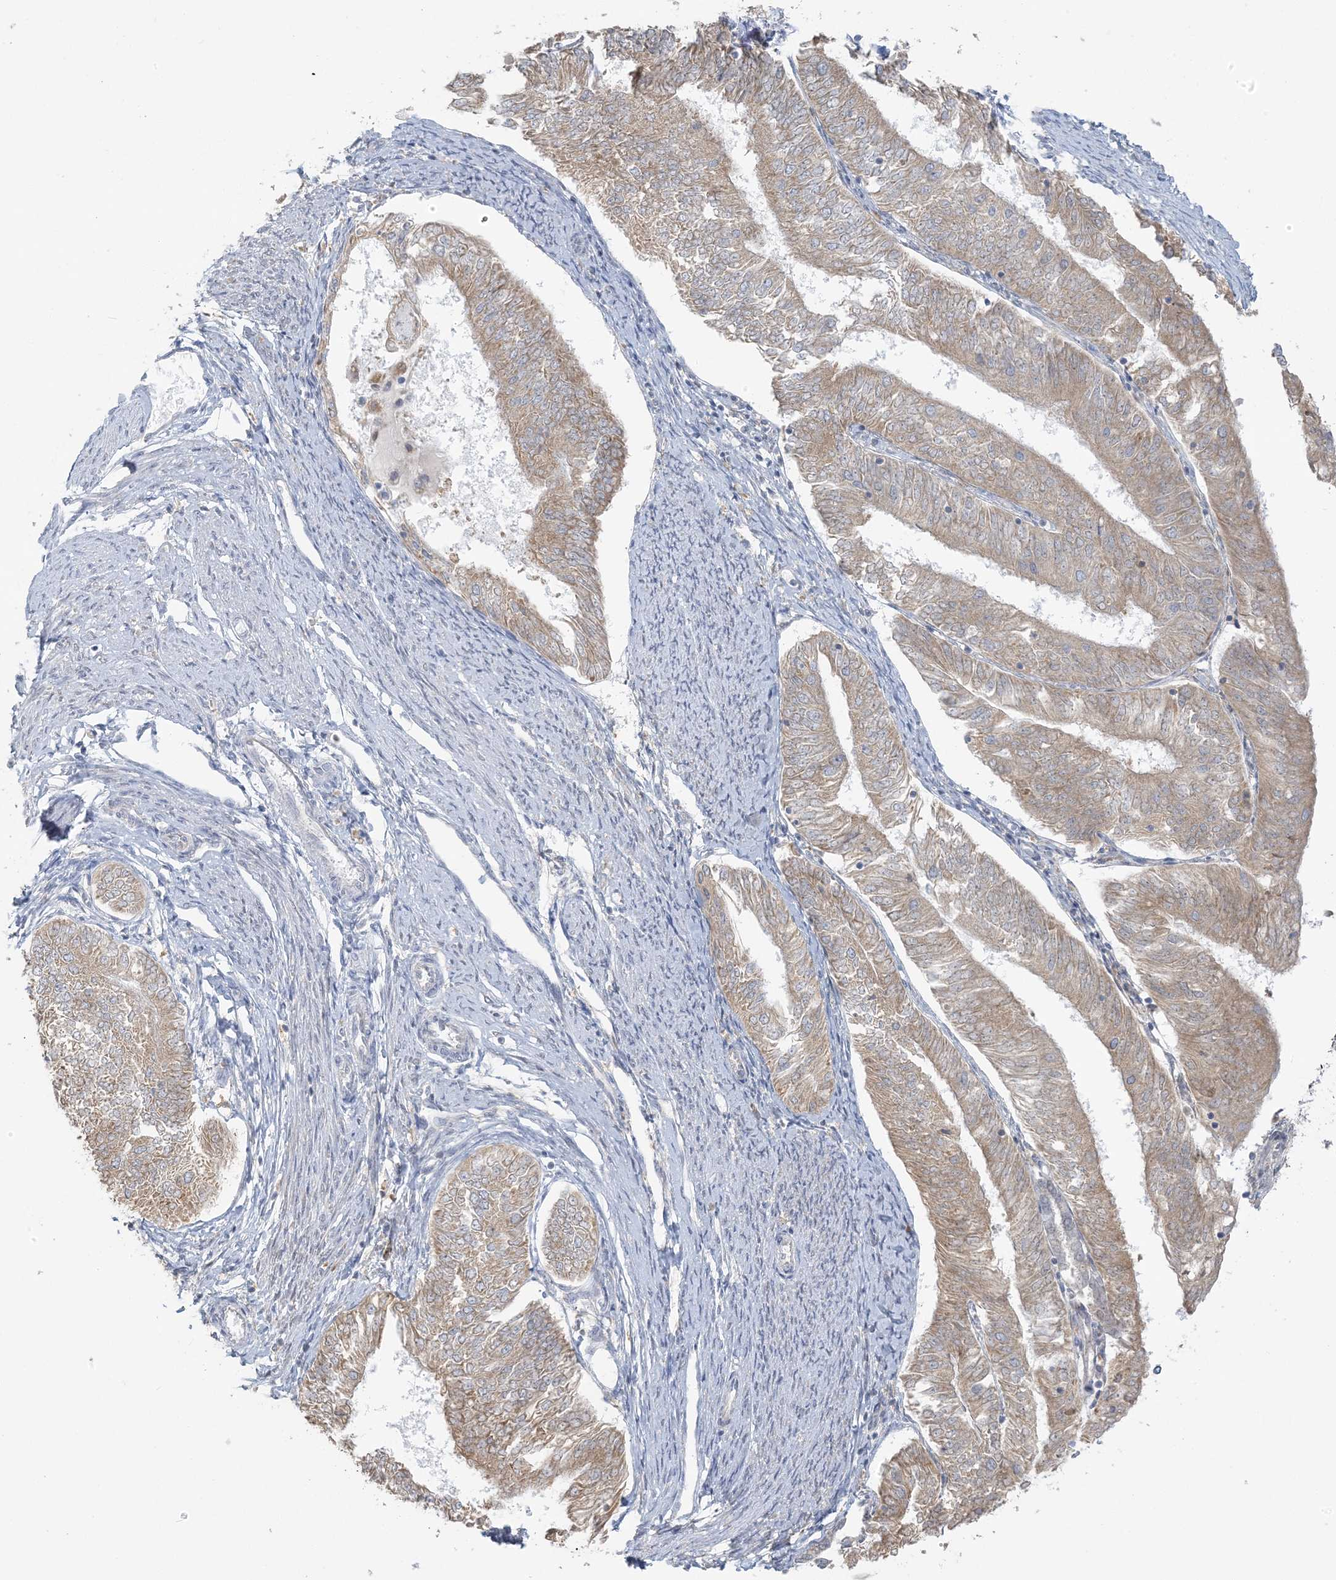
{"staining": {"intensity": "moderate", "quantity": ">75%", "location": "cytoplasmic/membranous"}, "tissue": "endometrial cancer", "cell_type": "Tumor cells", "image_type": "cancer", "snomed": [{"axis": "morphology", "description": "Adenocarcinoma, NOS"}, {"axis": "topography", "description": "Endometrium"}], "caption": "A brown stain labels moderate cytoplasmic/membranous positivity of a protein in human adenocarcinoma (endometrial) tumor cells.", "gene": "EEFSEC", "patient": {"sex": "female", "age": 58}}